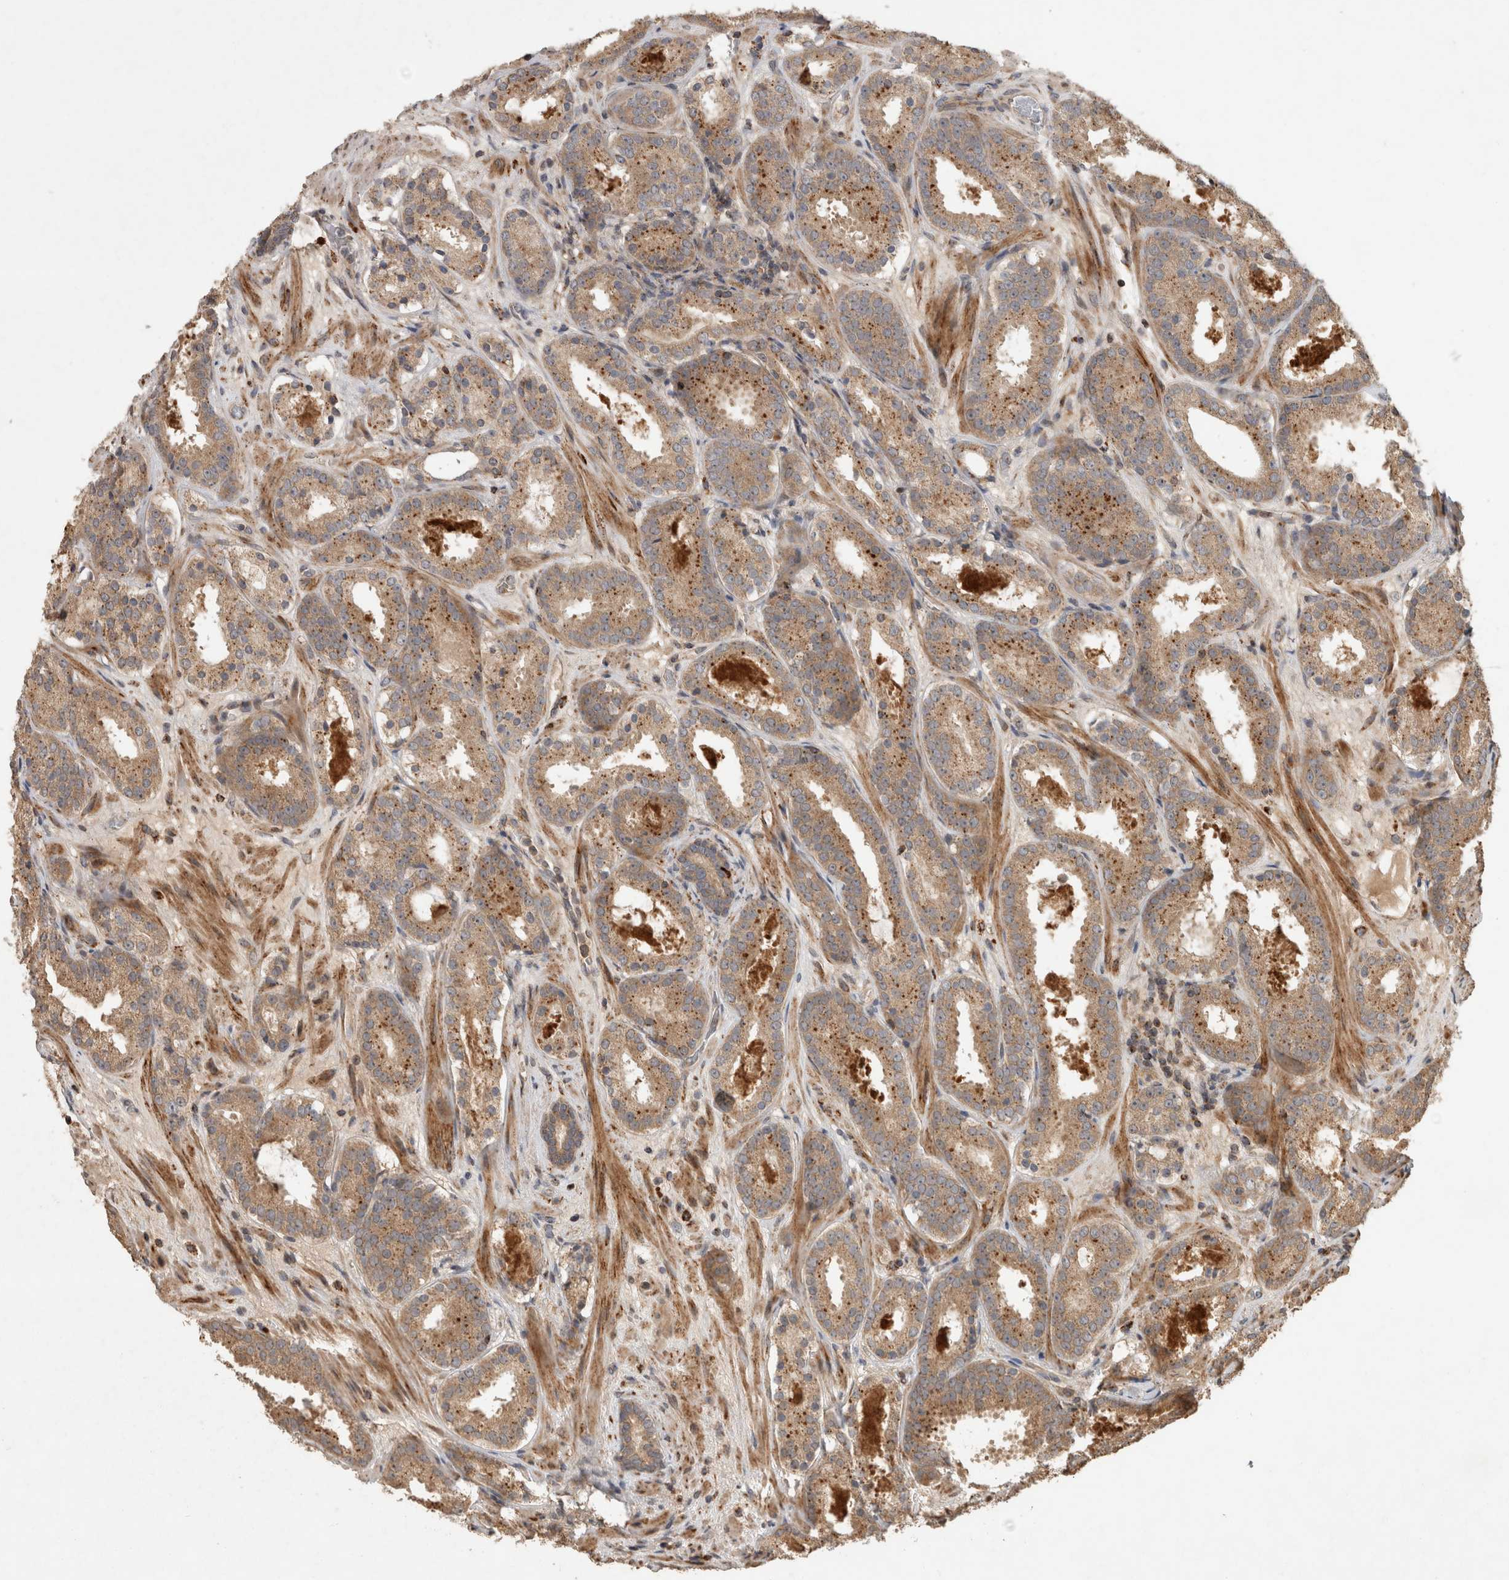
{"staining": {"intensity": "moderate", "quantity": ">75%", "location": "cytoplasmic/membranous"}, "tissue": "prostate cancer", "cell_type": "Tumor cells", "image_type": "cancer", "snomed": [{"axis": "morphology", "description": "Adenocarcinoma, Low grade"}, {"axis": "topography", "description": "Prostate"}], "caption": "Prostate cancer was stained to show a protein in brown. There is medium levels of moderate cytoplasmic/membranous expression in about >75% of tumor cells.", "gene": "SERAC1", "patient": {"sex": "male", "age": 69}}